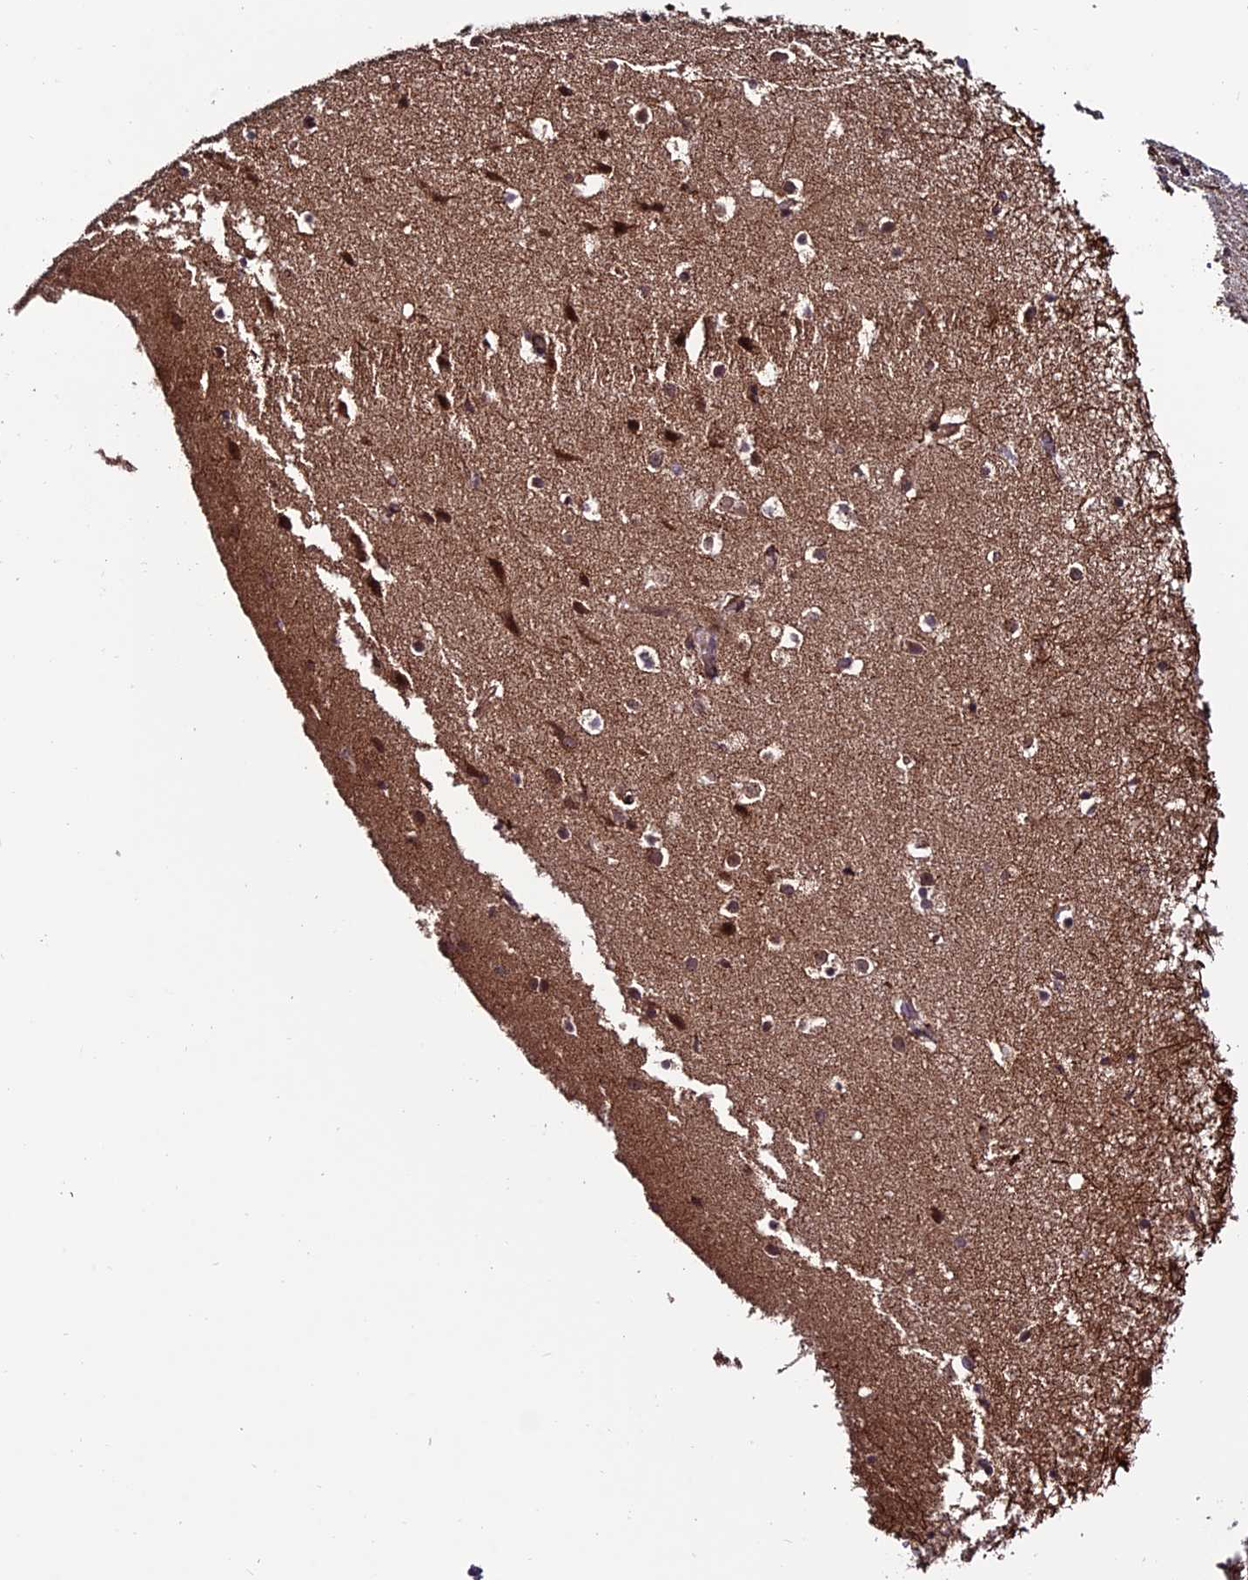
{"staining": {"intensity": "moderate", "quantity": "25%-75%", "location": "cytoplasmic/membranous"}, "tissue": "cerebral cortex", "cell_type": "Endothelial cells", "image_type": "normal", "snomed": [{"axis": "morphology", "description": "Normal tissue, NOS"}, {"axis": "topography", "description": "Cerebral cortex"}], "caption": "An image showing moderate cytoplasmic/membranous positivity in about 25%-75% of endothelial cells in normal cerebral cortex, as visualized by brown immunohistochemical staining.", "gene": "TNIP3", "patient": {"sex": "male", "age": 54}}